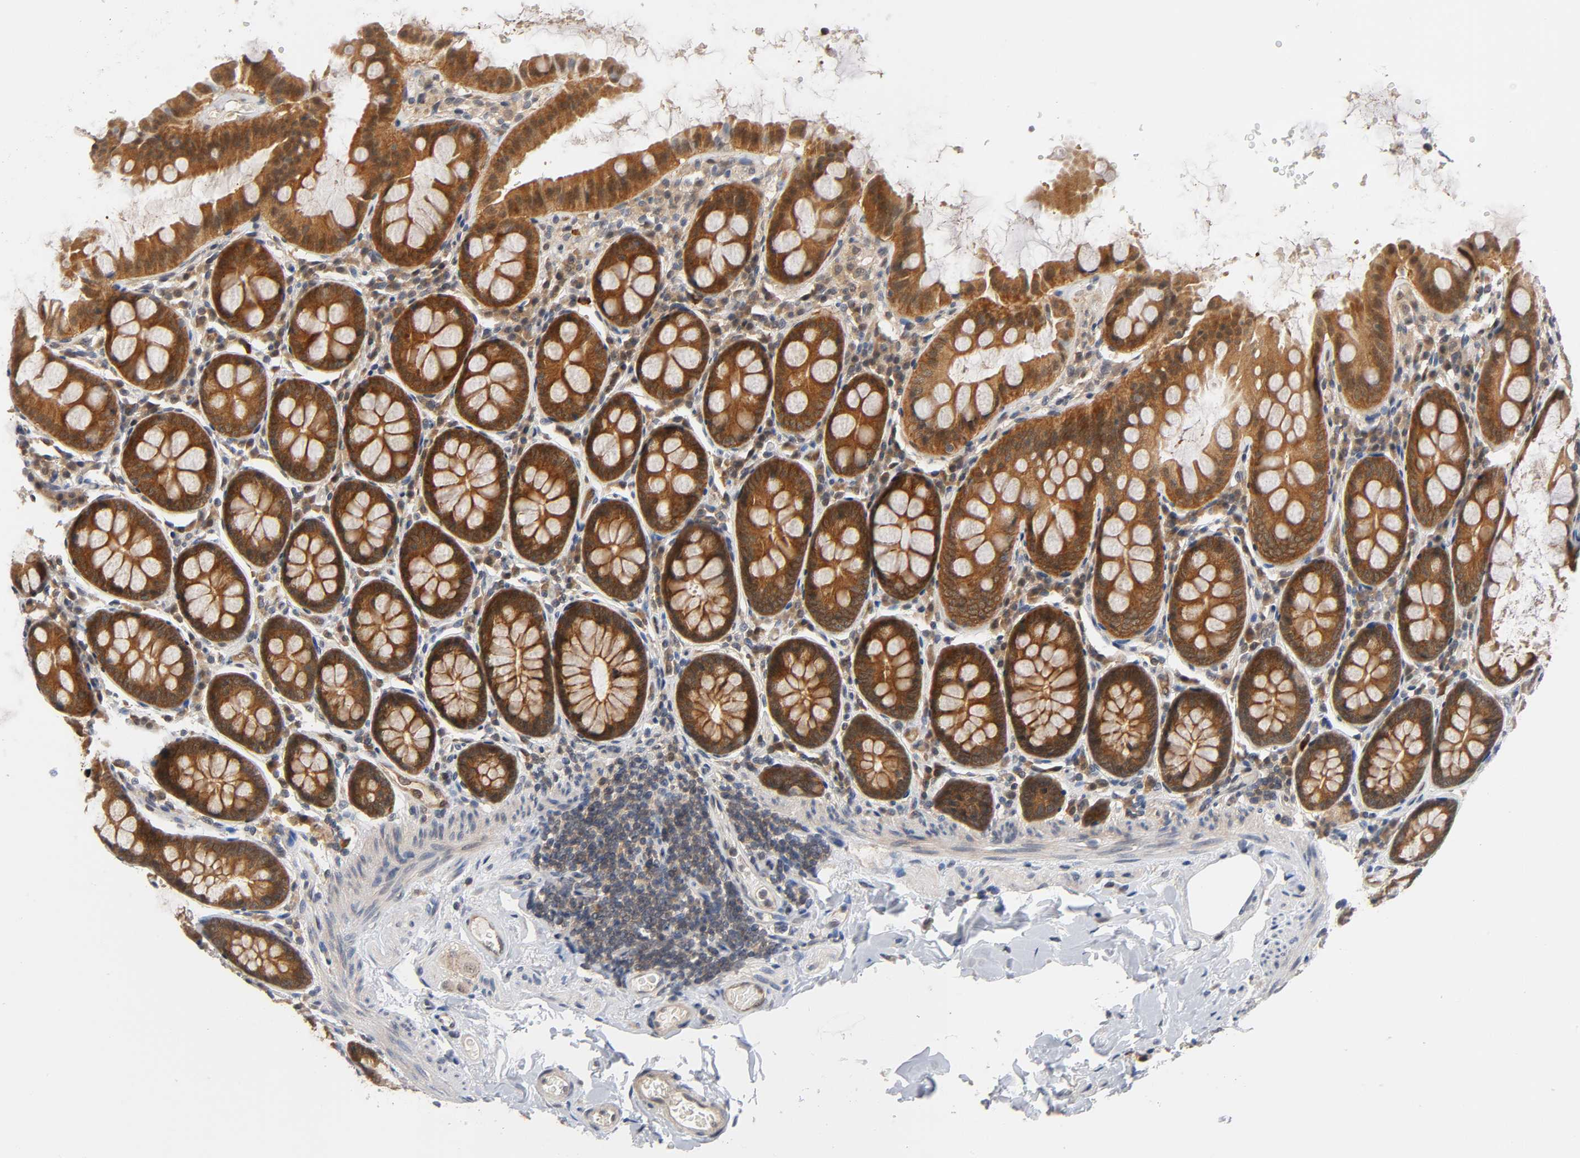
{"staining": {"intensity": "weak", "quantity": "25%-75%", "location": "cytoplasmic/membranous"}, "tissue": "colon", "cell_type": "Endothelial cells", "image_type": "normal", "snomed": [{"axis": "morphology", "description": "Normal tissue, NOS"}, {"axis": "topography", "description": "Colon"}], "caption": "Immunohistochemical staining of unremarkable human colon demonstrates low levels of weak cytoplasmic/membranous expression in about 25%-75% of endothelial cells.", "gene": "PRKAB1", "patient": {"sex": "female", "age": 61}}